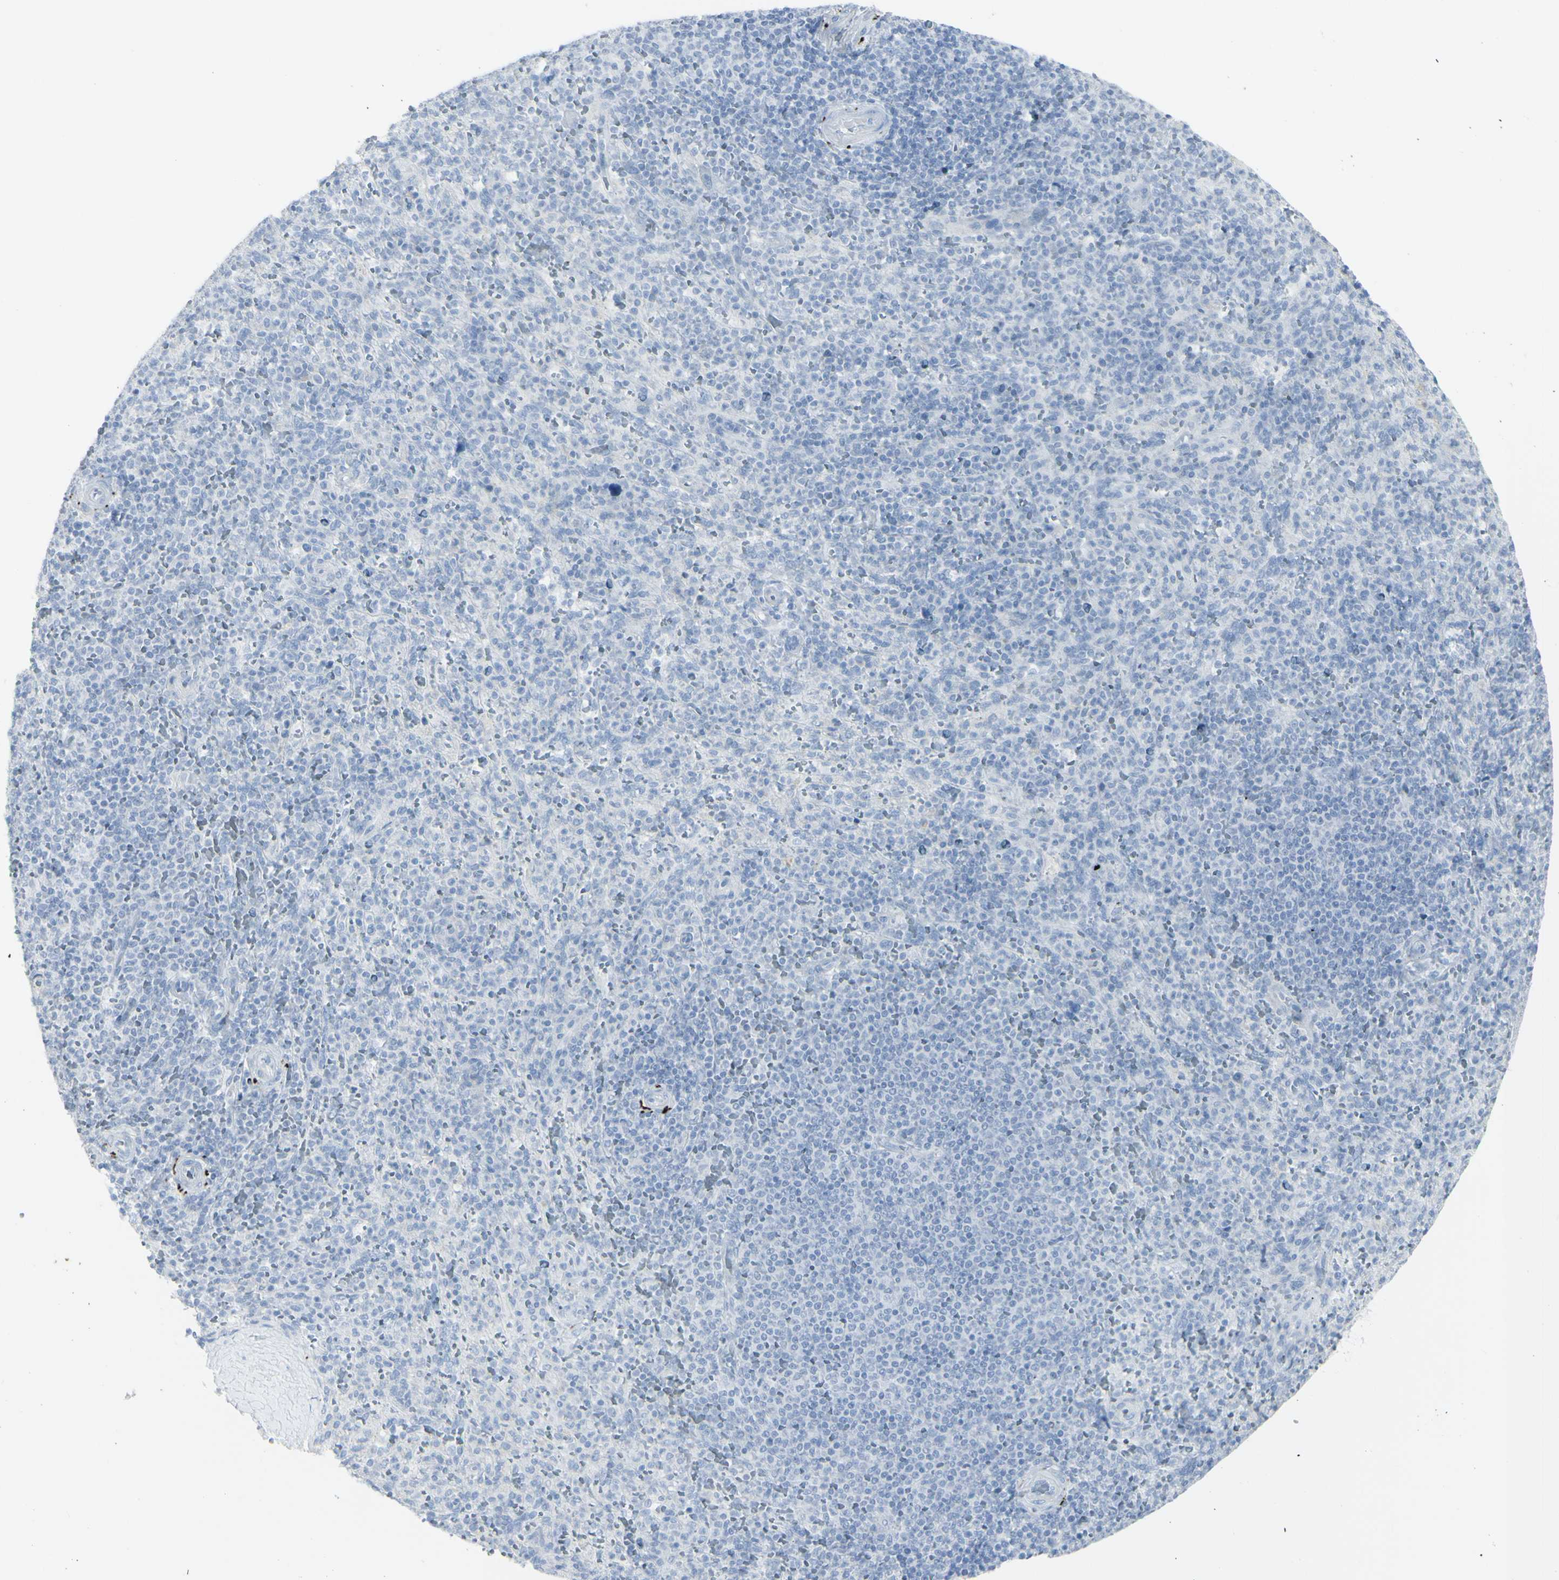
{"staining": {"intensity": "negative", "quantity": "none", "location": "none"}, "tissue": "spleen", "cell_type": "Cells in red pulp", "image_type": "normal", "snomed": [{"axis": "morphology", "description": "Normal tissue, NOS"}, {"axis": "topography", "description": "Spleen"}], "caption": "IHC histopathology image of benign spleen: human spleen stained with DAB (3,3'-diaminobenzidine) displays no significant protein expression in cells in red pulp. Nuclei are stained in blue.", "gene": "ENSG00000198211", "patient": {"sex": "male", "age": 36}}